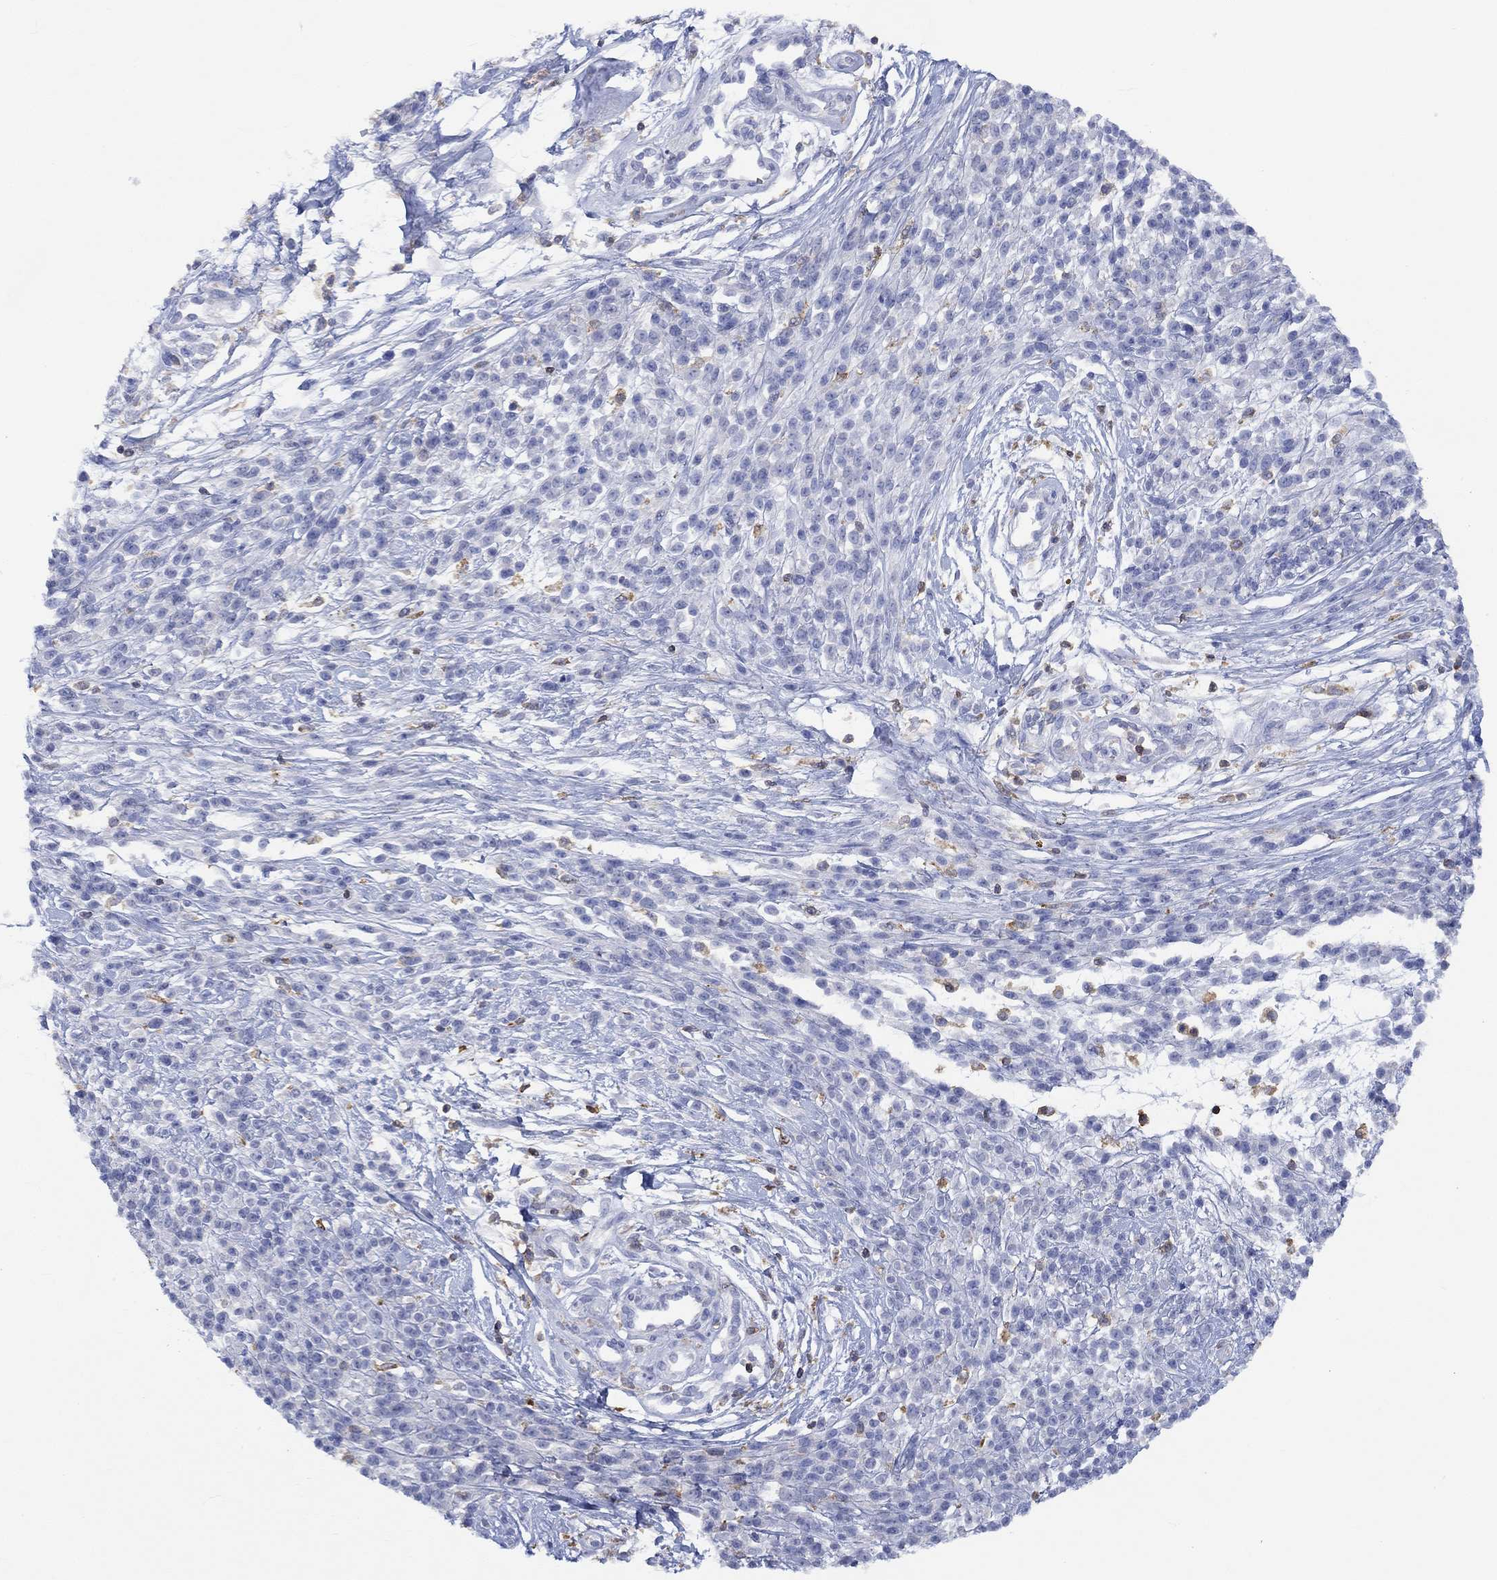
{"staining": {"intensity": "negative", "quantity": "none", "location": "none"}, "tissue": "melanoma", "cell_type": "Tumor cells", "image_type": "cancer", "snomed": [{"axis": "morphology", "description": "Malignant melanoma, NOS"}, {"axis": "topography", "description": "Skin"}, {"axis": "topography", "description": "Skin of trunk"}], "caption": "IHC photomicrograph of melanoma stained for a protein (brown), which reveals no positivity in tumor cells.", "gene": "GCM1", "patient": {"sex": "male", "age": 74}}